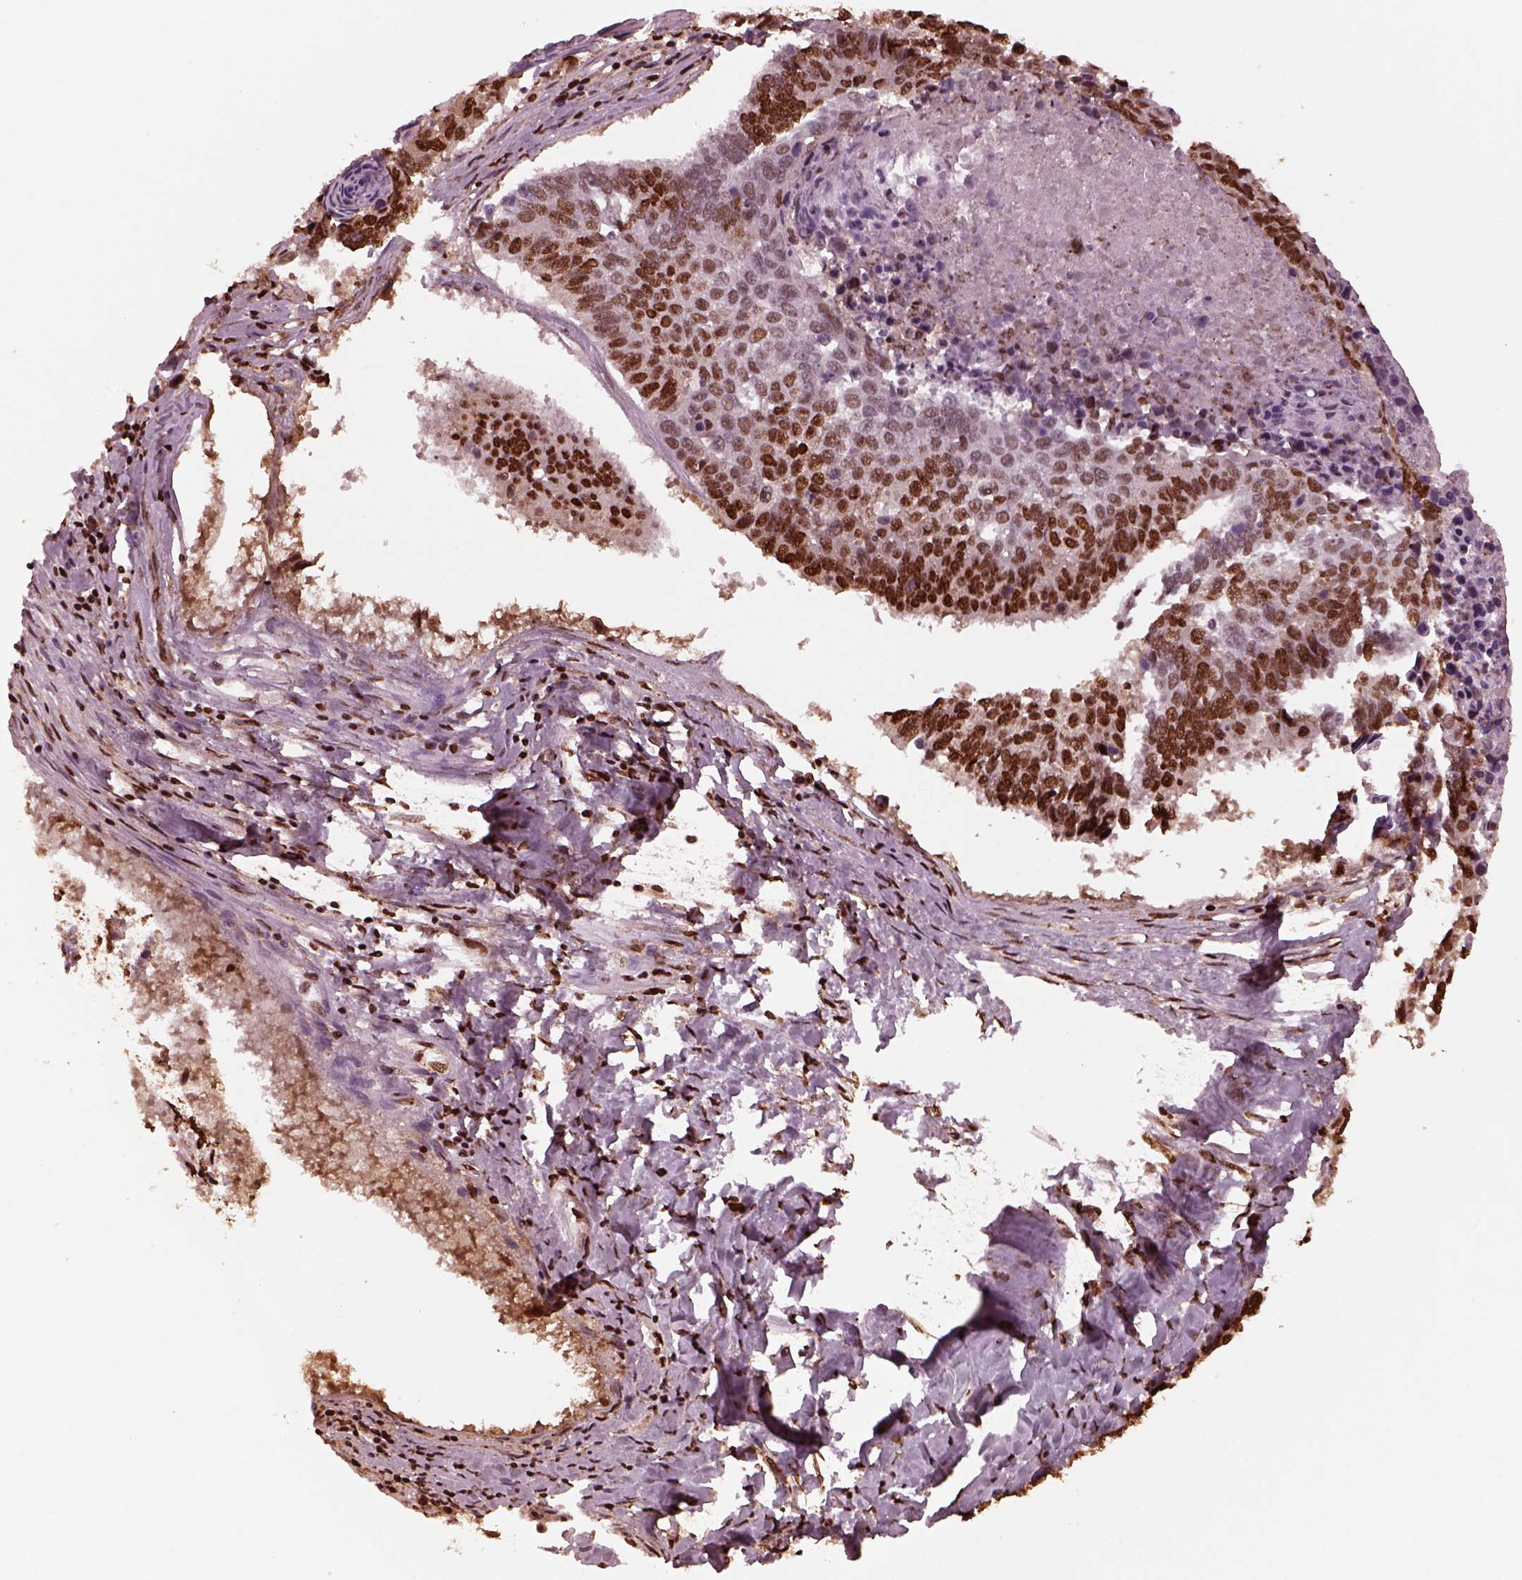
{"staining": {"intensity": "strong", "quantity": "25%-75%", "location": "nuclear"}, "tissue": "lung cancer", "cell_type": "Tumor cells", "image_type": "cancer", "snomed": [{"axis": "morphology", "description": "Squamous cell carcinoma, NOS"}, {"axis": "topography", "description": "Lung"}], "caption": "The photomicrograph reveals immunohistochemical staining of squamous cell carcinoma (lung). There is strong nuclear staining is present in about 25%-75% of tumor cells. (DAB IHC, brown staining for protein, blue staining for nuclei).", "gene": "NSD1", "patient": {"sex": "male", "age": 73}}